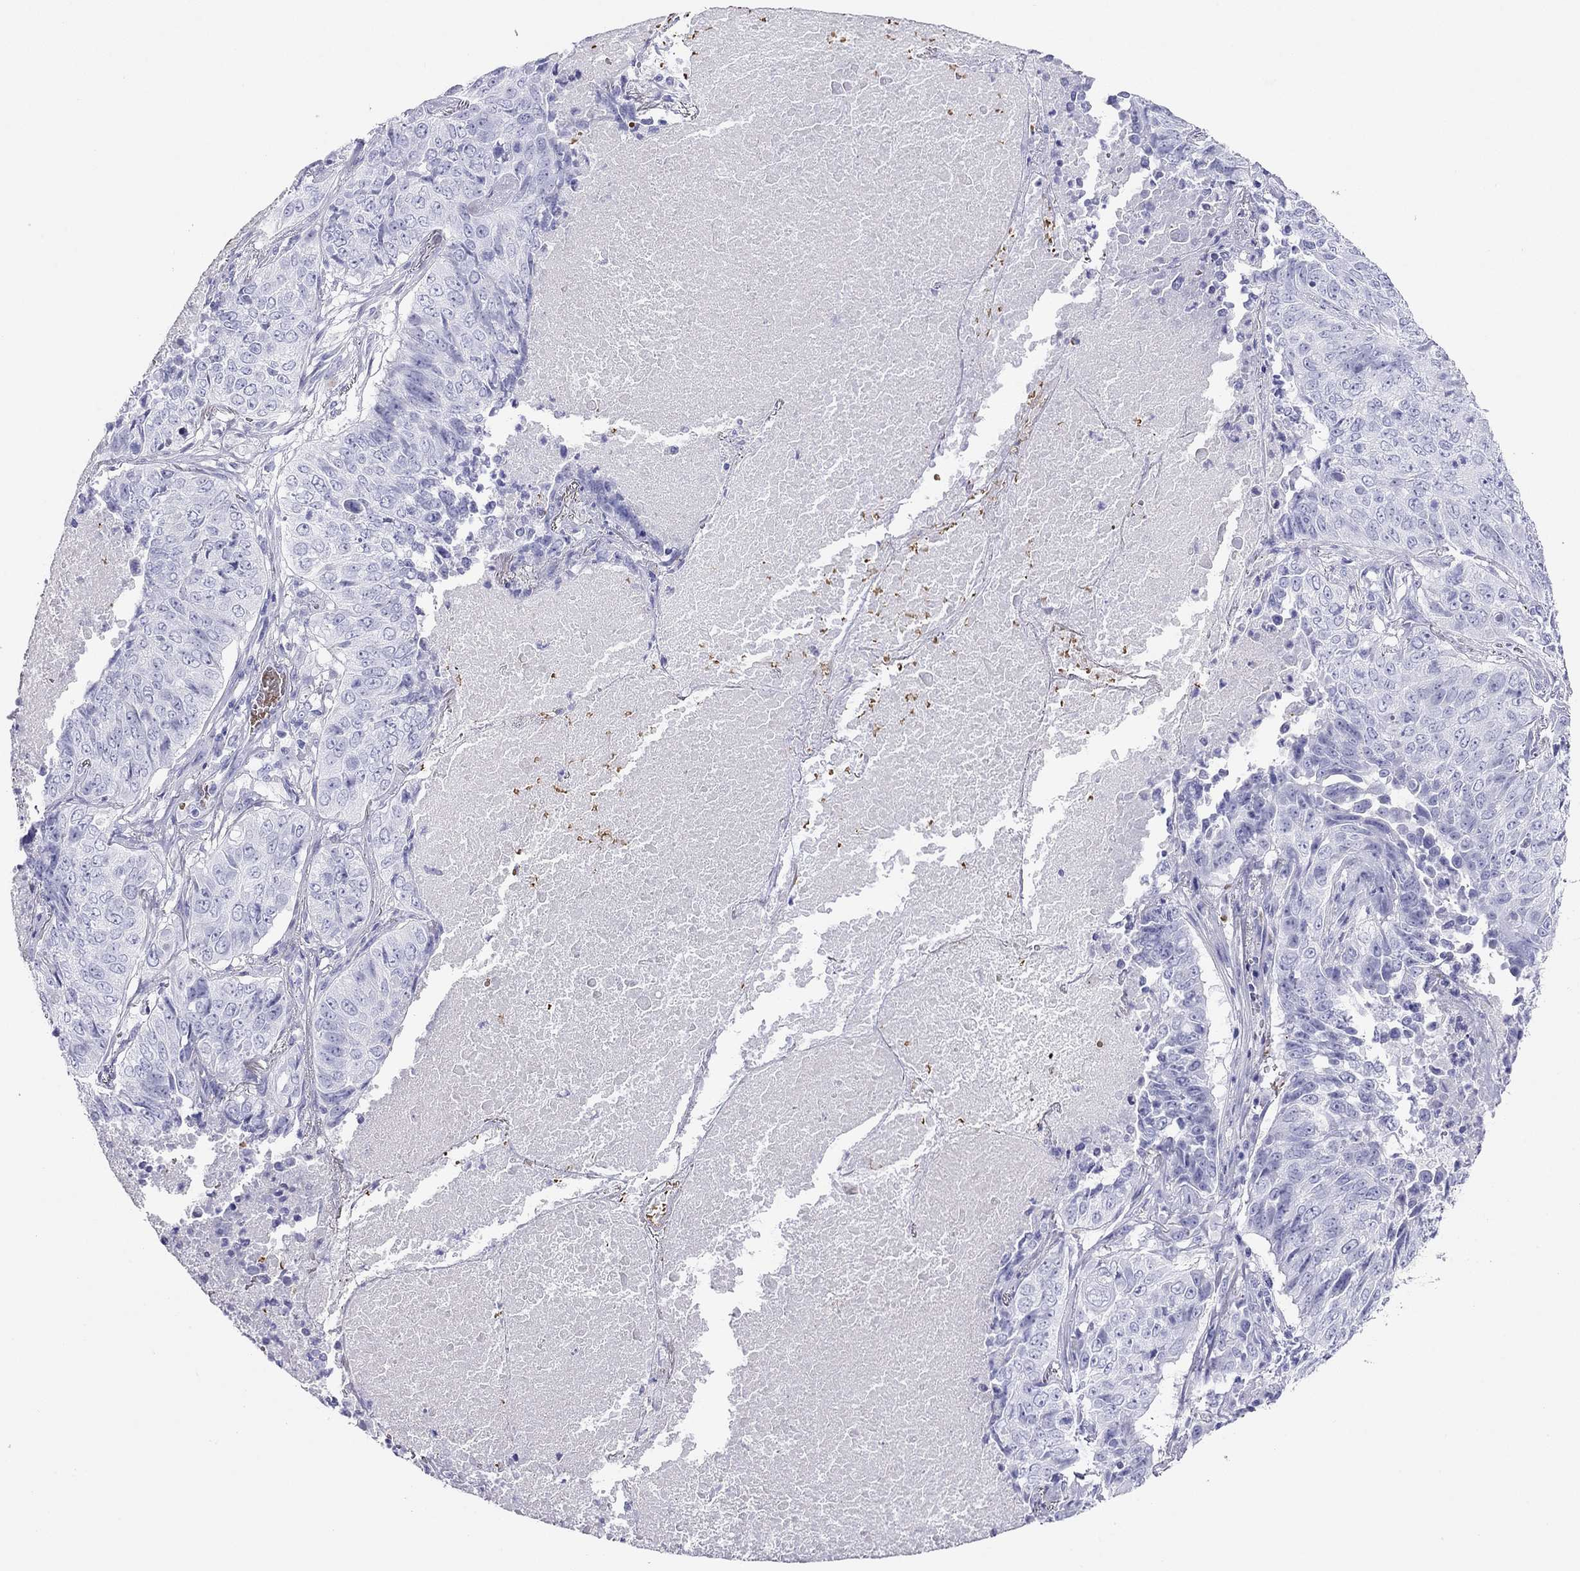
{"staining": {"intensity": "negative", "quantity": "none", "location": "none"}, "tissue": "lung cancer", "cell_type": "Tumor cells", "image_type": "cancer", "snomed": [{"axis": "morphology", "description": "Normal tissue, NOS"}, {"axis": "morphology", "description": "Squamous cell carcinoma, NOS"}, {"axis": "topography", "description": "Bronchus"}, {"axis": "topography", "description": "Lung"}], "caption": "Histopathology image shows no protein positivity in tumor cells of lung squamous cell carcinoma tissue.", "gene": "PTPRN", "patient": {"sex": "male", "age": 64}}